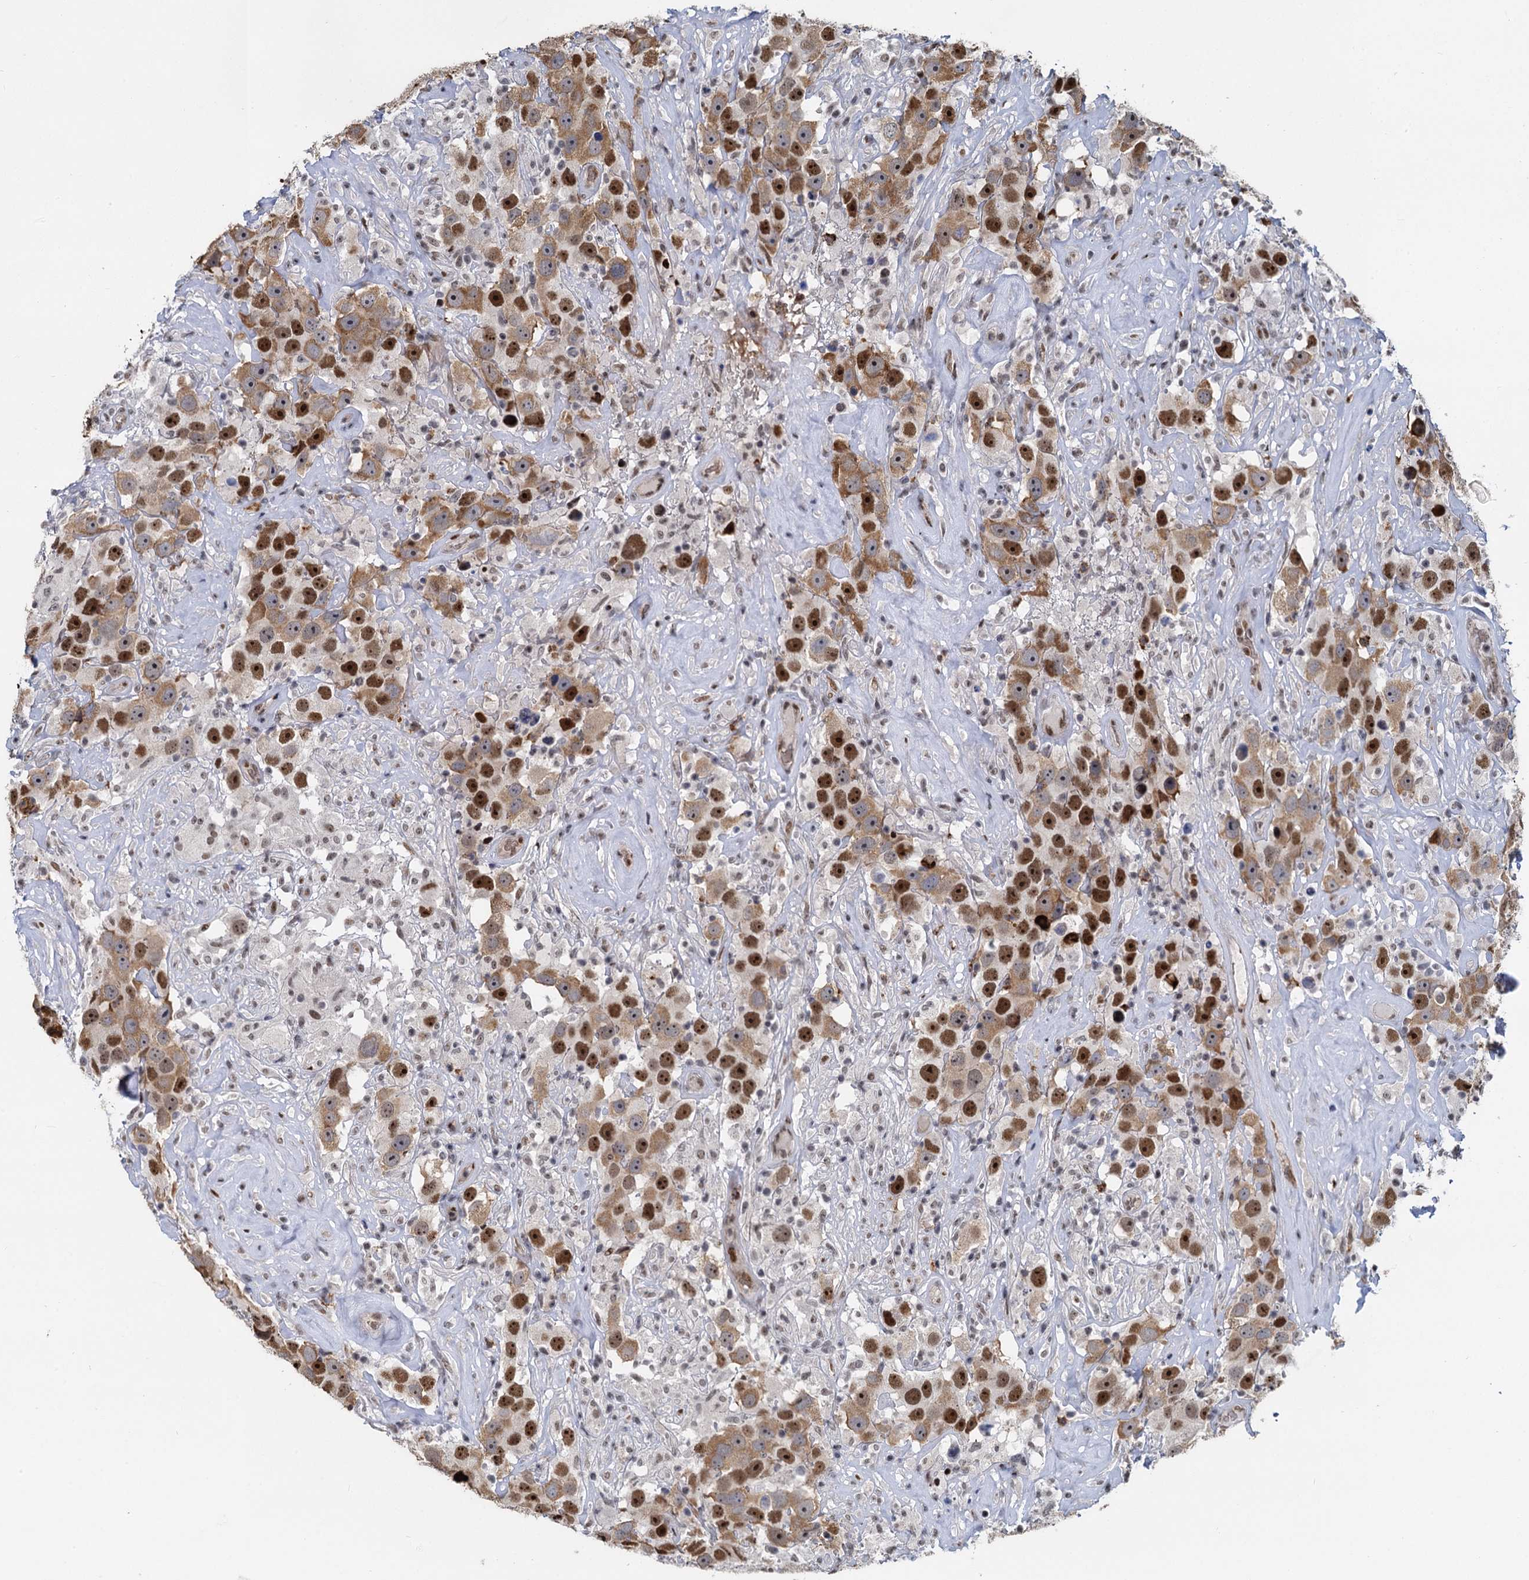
{"staining": {"intensity": "strong", "quantity": ">75%", "location": "nuclear"}, "tissue": "testis cancer", "cell_type": "Tumor cells", "image_type": "cancer", "snomed": [{"axis": "morphology", "description": "Seminoma, NOS"}, {"axis": "topography", "description": "Testis"}], "caption": "Human seminoma (testis) stained with a protein marker reveals strong staining in tumor cells.", "gene": "ANKRD49", "patient": {"sex": "male", "age": 49}}